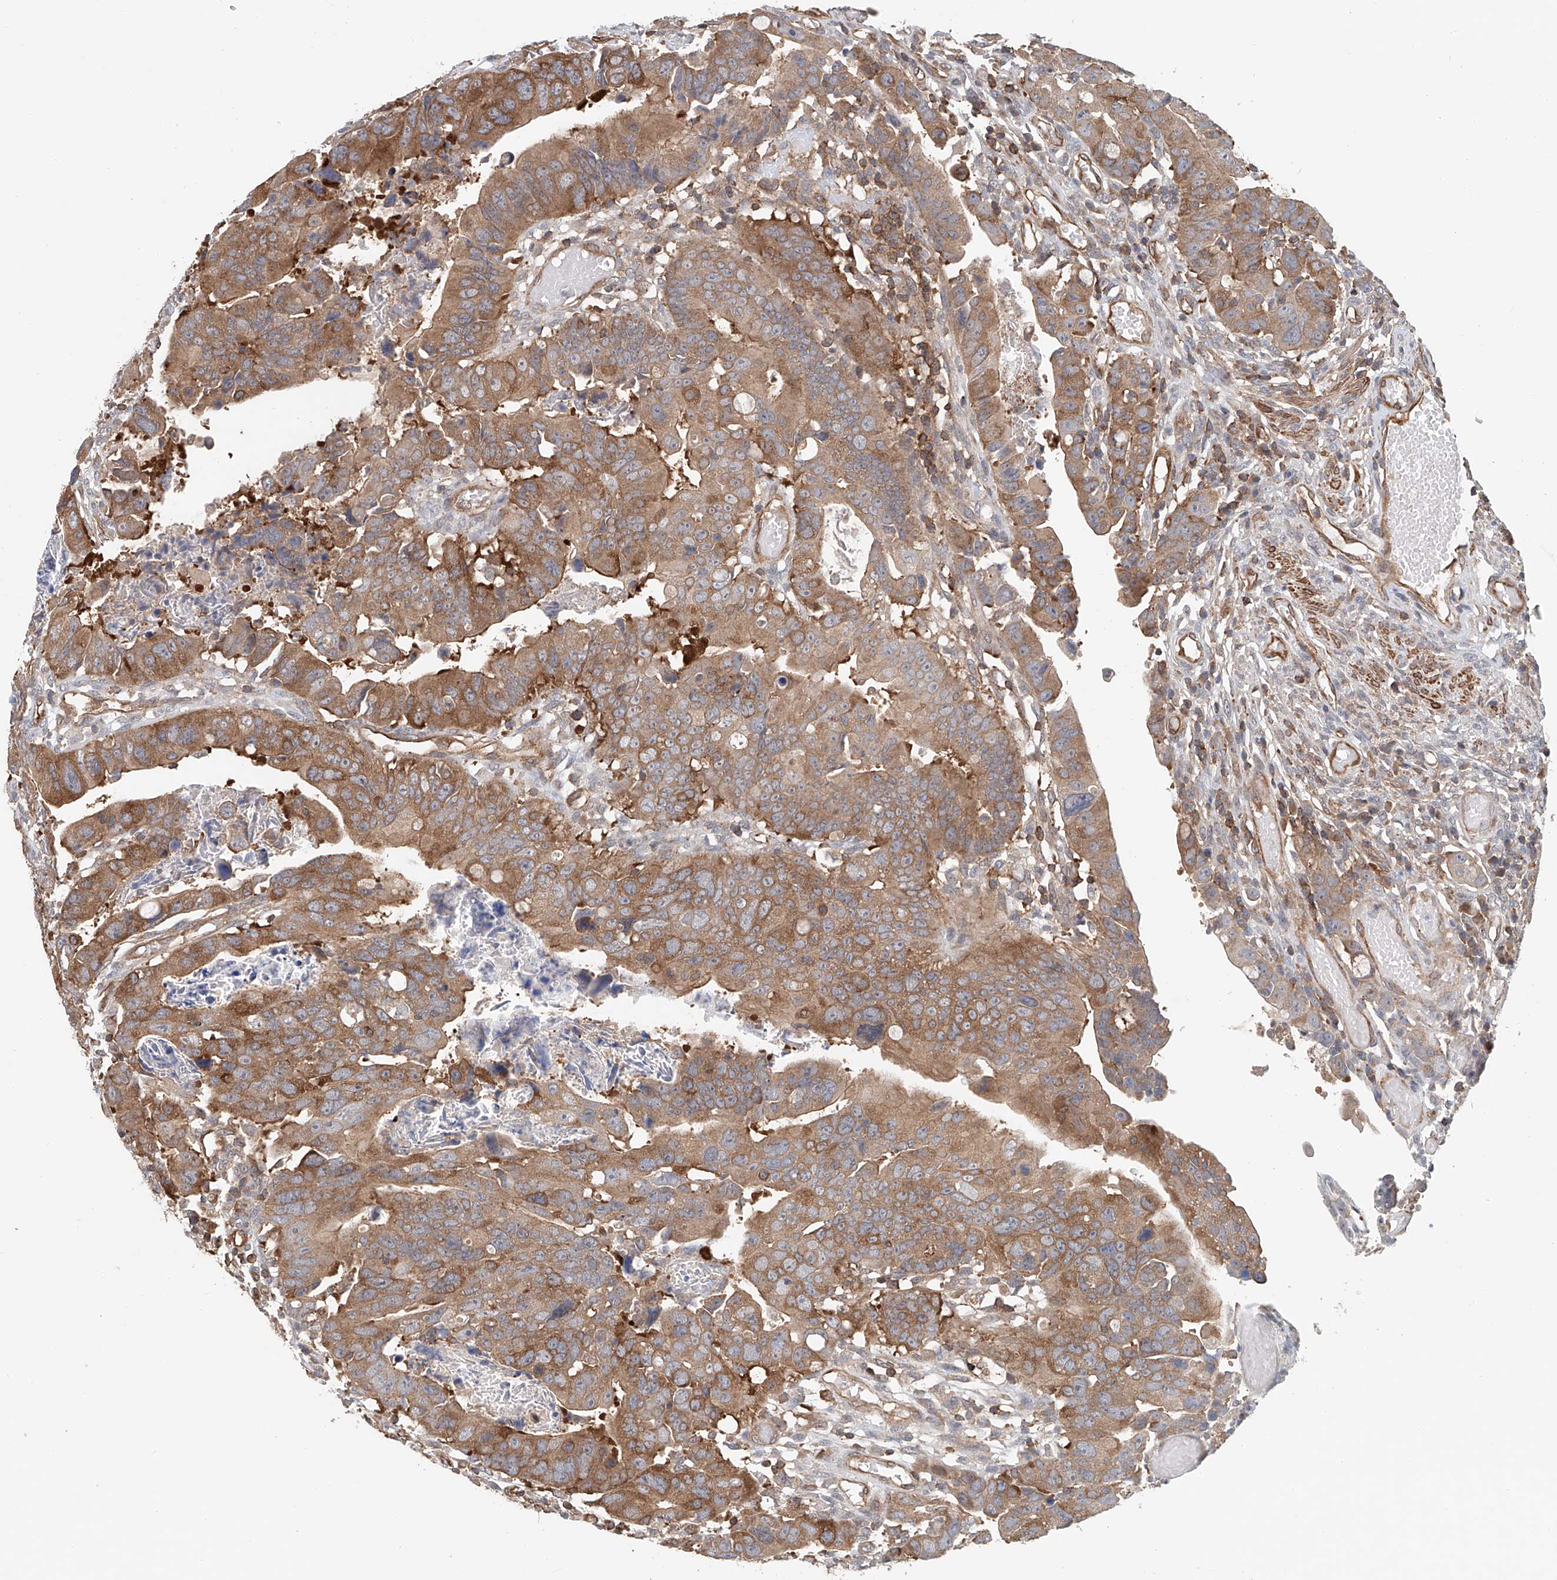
{"staining": {"intensity": "moderate", "quantity": ">75%", "location": "cytoplasmic/membranous"}, "tissue": "colorectal cancer", "cell_type": "Tumor cells", "image_type": "cancer", "snomed": [{"axis": "morphology", "description": "Adenocarcinoma, NOS"}, {"axis": "topography", "description": "Rectum"}], "caption": "Colorectal adenocarcinoma tissue reveals moderate cytoplasmic/membranous staining in approximately >75% of tumor cells, visualized by immunohistochemistry.", "gene": "FRYL", "patient": {"sex": "female", "age": 65}}